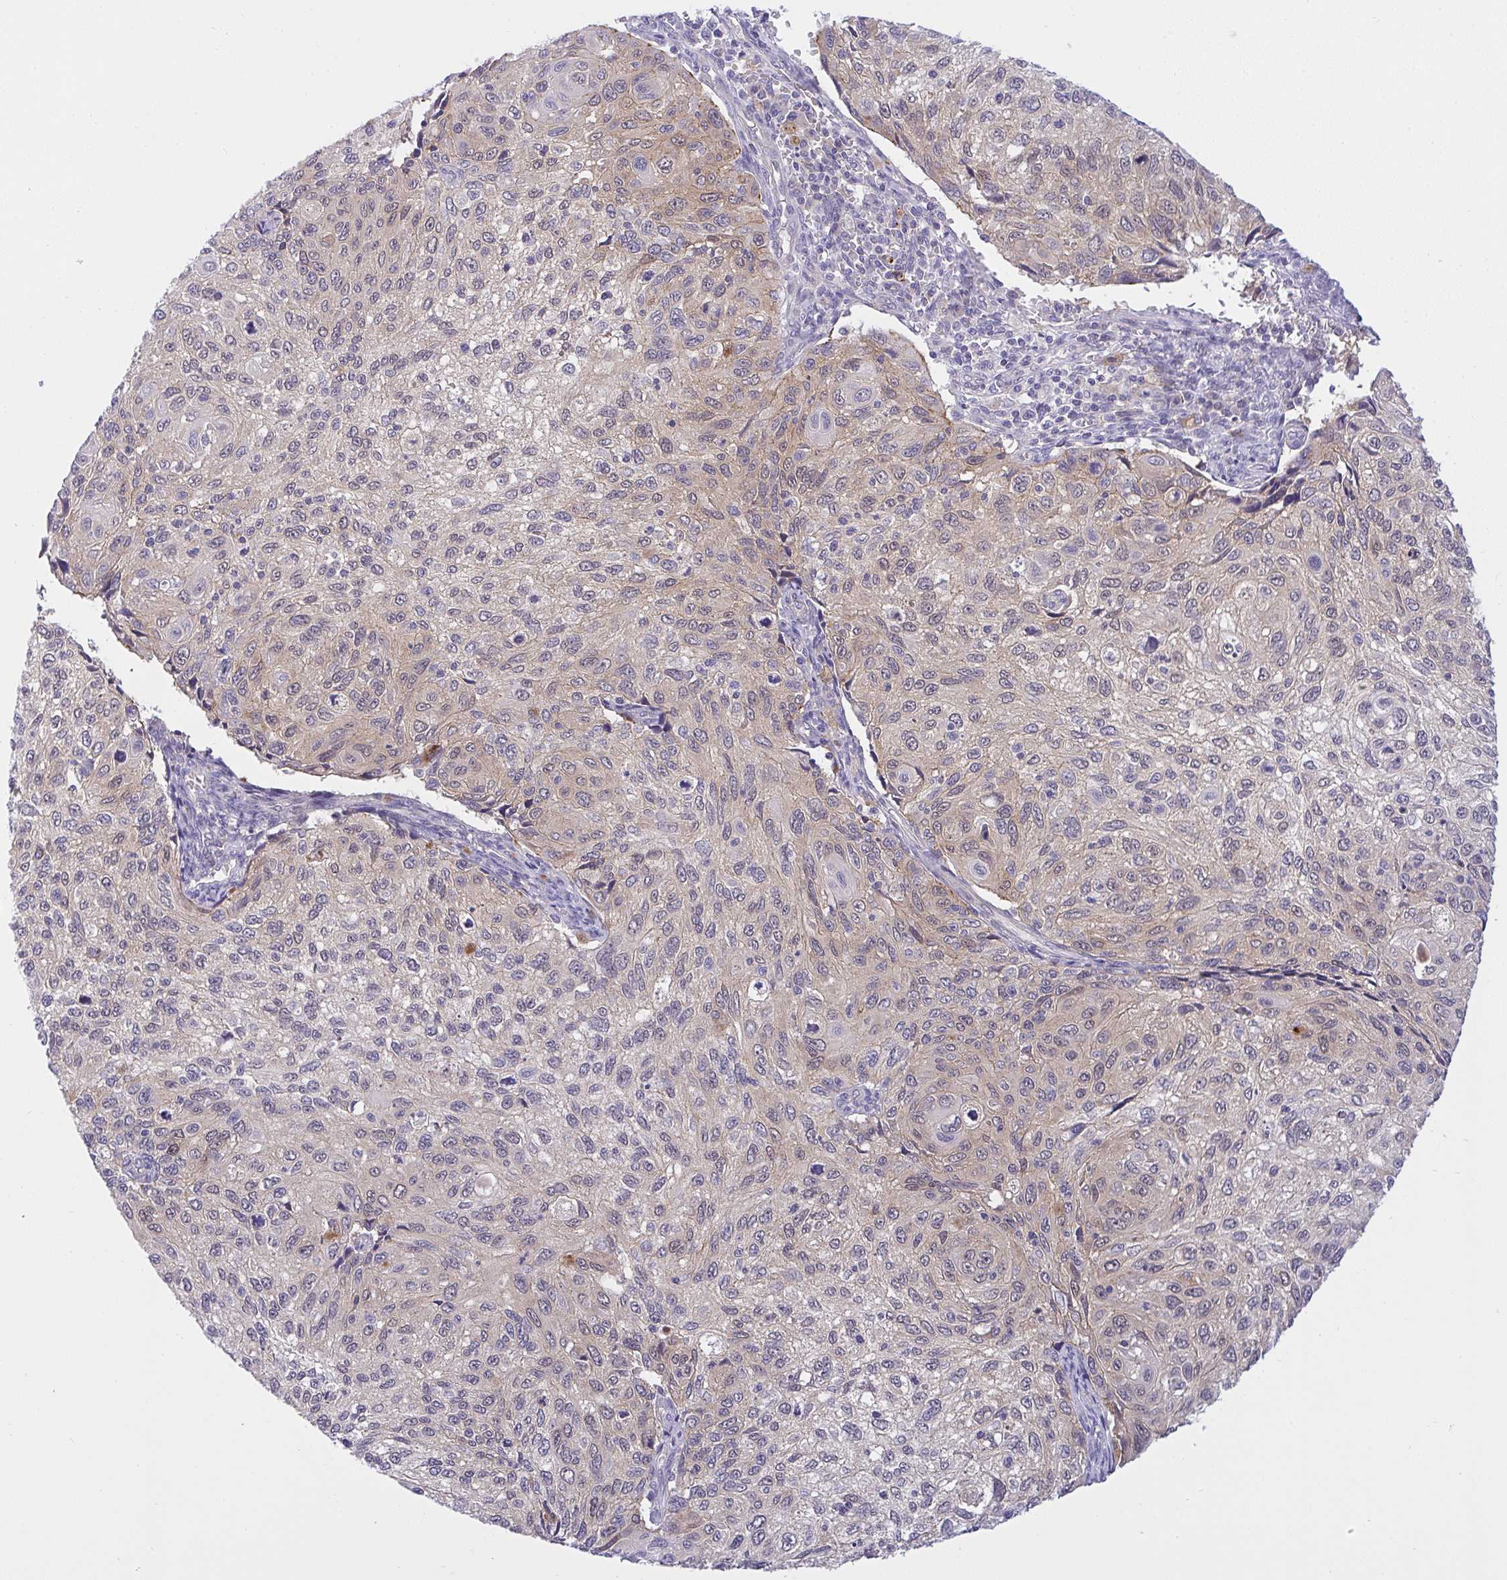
{"staining": {"intensity": "weak", "quantity": ">75%", "location": "cytoplasmic/membranous"}, "tissue": "cervical cancer", "cell_type": "Tumor cells", "image_type": "cancer", "snomed": [{"axis": "morphology", "description": "Squamous cell carcinoma, NOS"}, {"axis": "topography", "description": "Cervix"}], "caption": "Protein staining by immunohistochemistry exhibits weak cytoplasmic/membranous positivity in about >75% of tumor cells in cervical squamous cell carcinoma. Nuclei are stained in blue.", "gene": "HOXD12", "patient": {"sex": "female", "age": 70}}